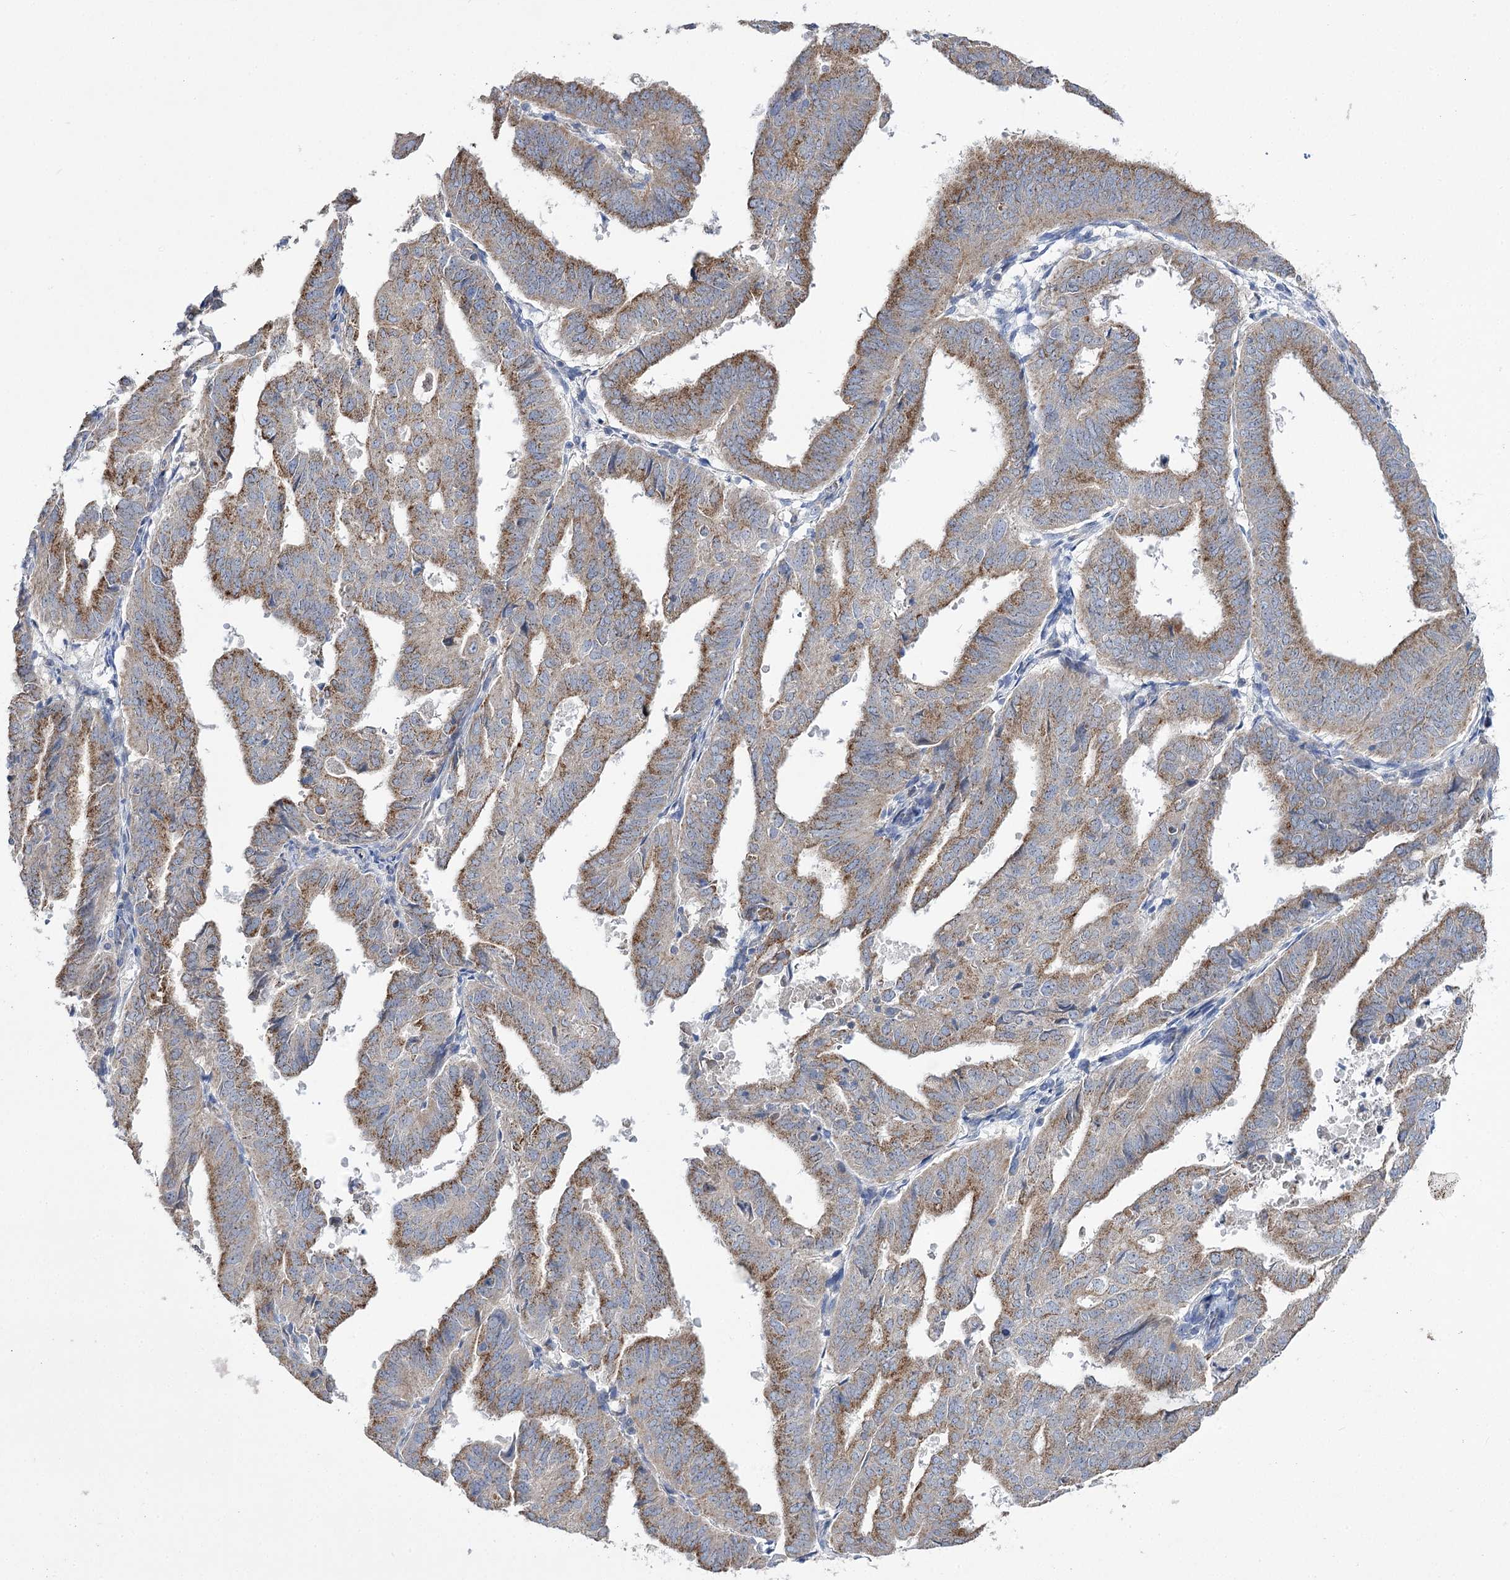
{"staining": {"intensity": "moderate", "quantity": ">75%", "location": "cytoplasmic/membranous"}, "tissue": "endometrial cancer", "cell_type": "Tumor cells", "image_type": "cancer", "snomed": [{"axis": "morphology", "description": "Adenocarcinoma, NOS"}, {"axis": "topography", "description": "Uterus"}], "caption": "This is an image of immunohistochemistry staining of endometrial adenocarcinoma, which shows moderate staining in the cytoplasmic/membranous of tumor cells.", "gene": "AURKC", "patient": {"sex": "female", "age": 77}}